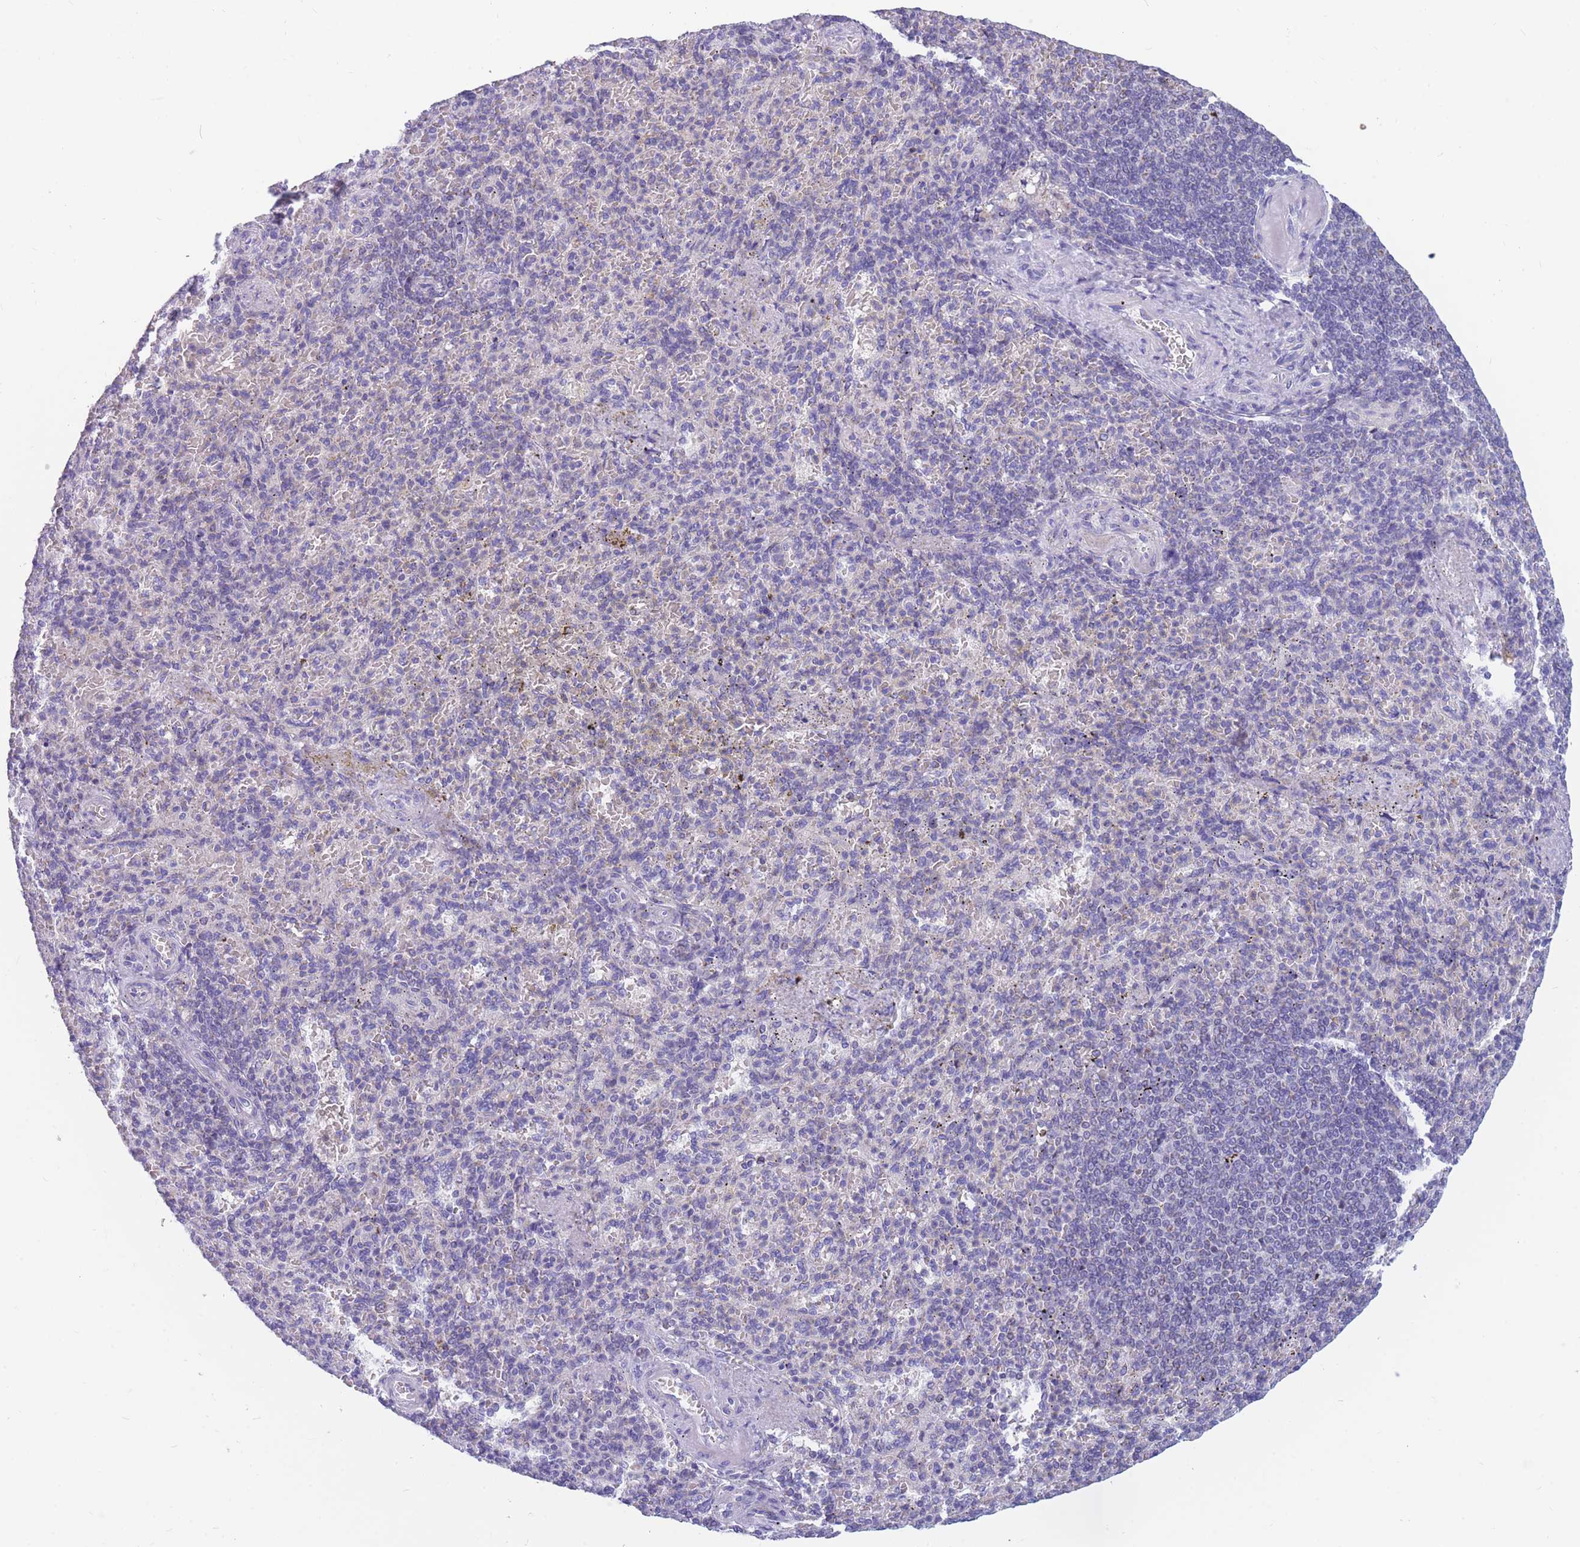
{"staining": {"intensity": "negative", "quantity": "none", "location": "none"}, "tissue": "spleen", "cell_type": "Cells in red pulp", "image_type": "normal", "snomed": [{"axis": "morphology", "description": "Normal tissue, NOS"}, {"axis": "topography", "description": "Spleen"}], "caption": "High magnification brightfield microscopy of benign spleen stained with DAB (brown) and counterstained with hematoxylin (blue): cells in red pulp show no significant staining. Brightfield microscopy of immunohistochemistry (IHC) stained with DAB (brown) and hematoxylin (blue), captured at high magnification.", "gene": "DHRS11", "patient": {"sex": "female", "age": 74}}